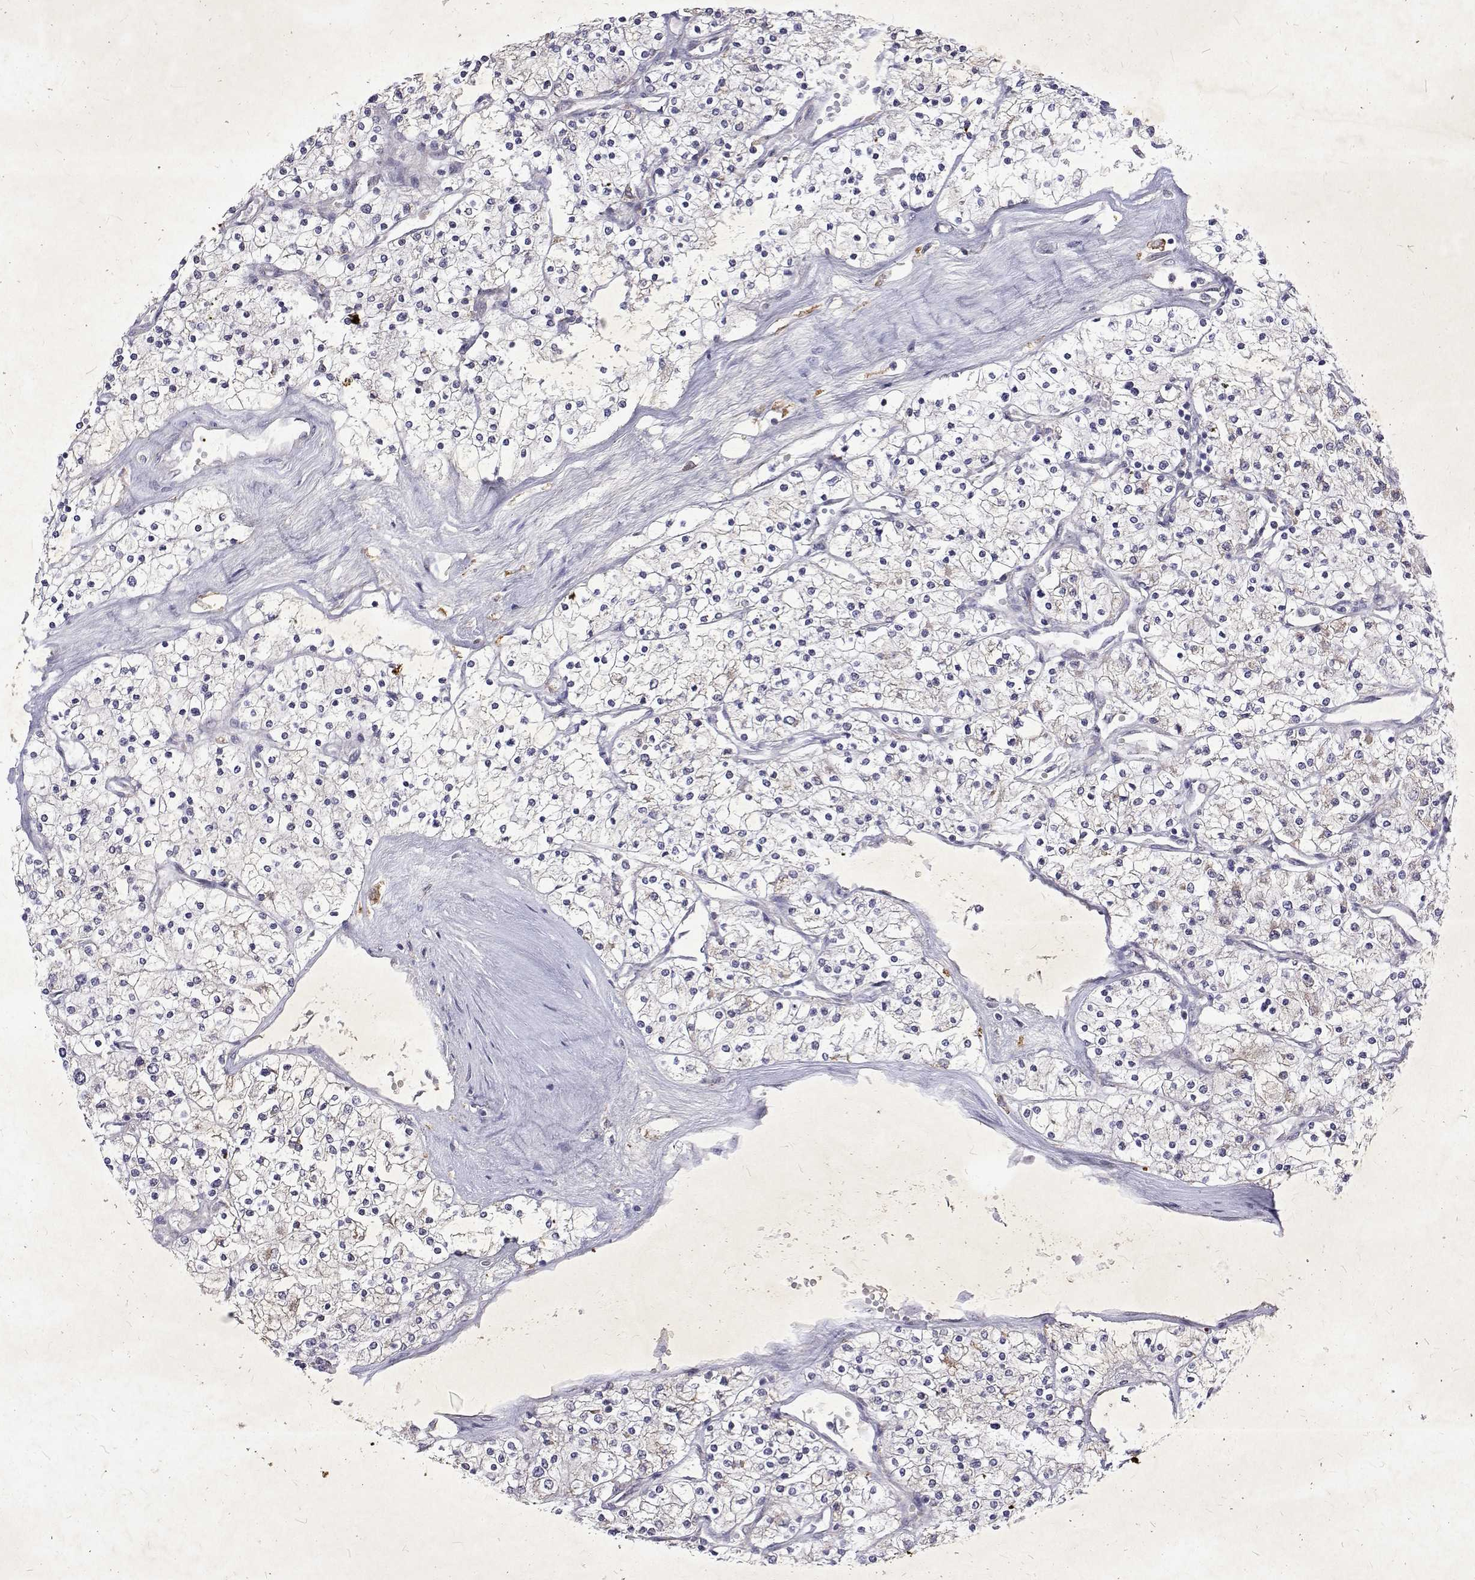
{"staining": {"intensity": "negative", "quantity": "none", "location": "none"}, "tissue": "renal cancer", "cell_type": "Tumor cells", "image_type": "cancer", "snomed": [{"axis": "morphology", "description": "Adenocarcinoma, NOS"}, {"axis": "topography", "description": "Kidney"}], "caption": "The immunohistochemistry (IHC) image has no significant positivity in tumor cells of renal cancer (adenocarcinoma) tissue.", "gene": "ALKBH8", "patient": {"sex": "male", "age": 80}}